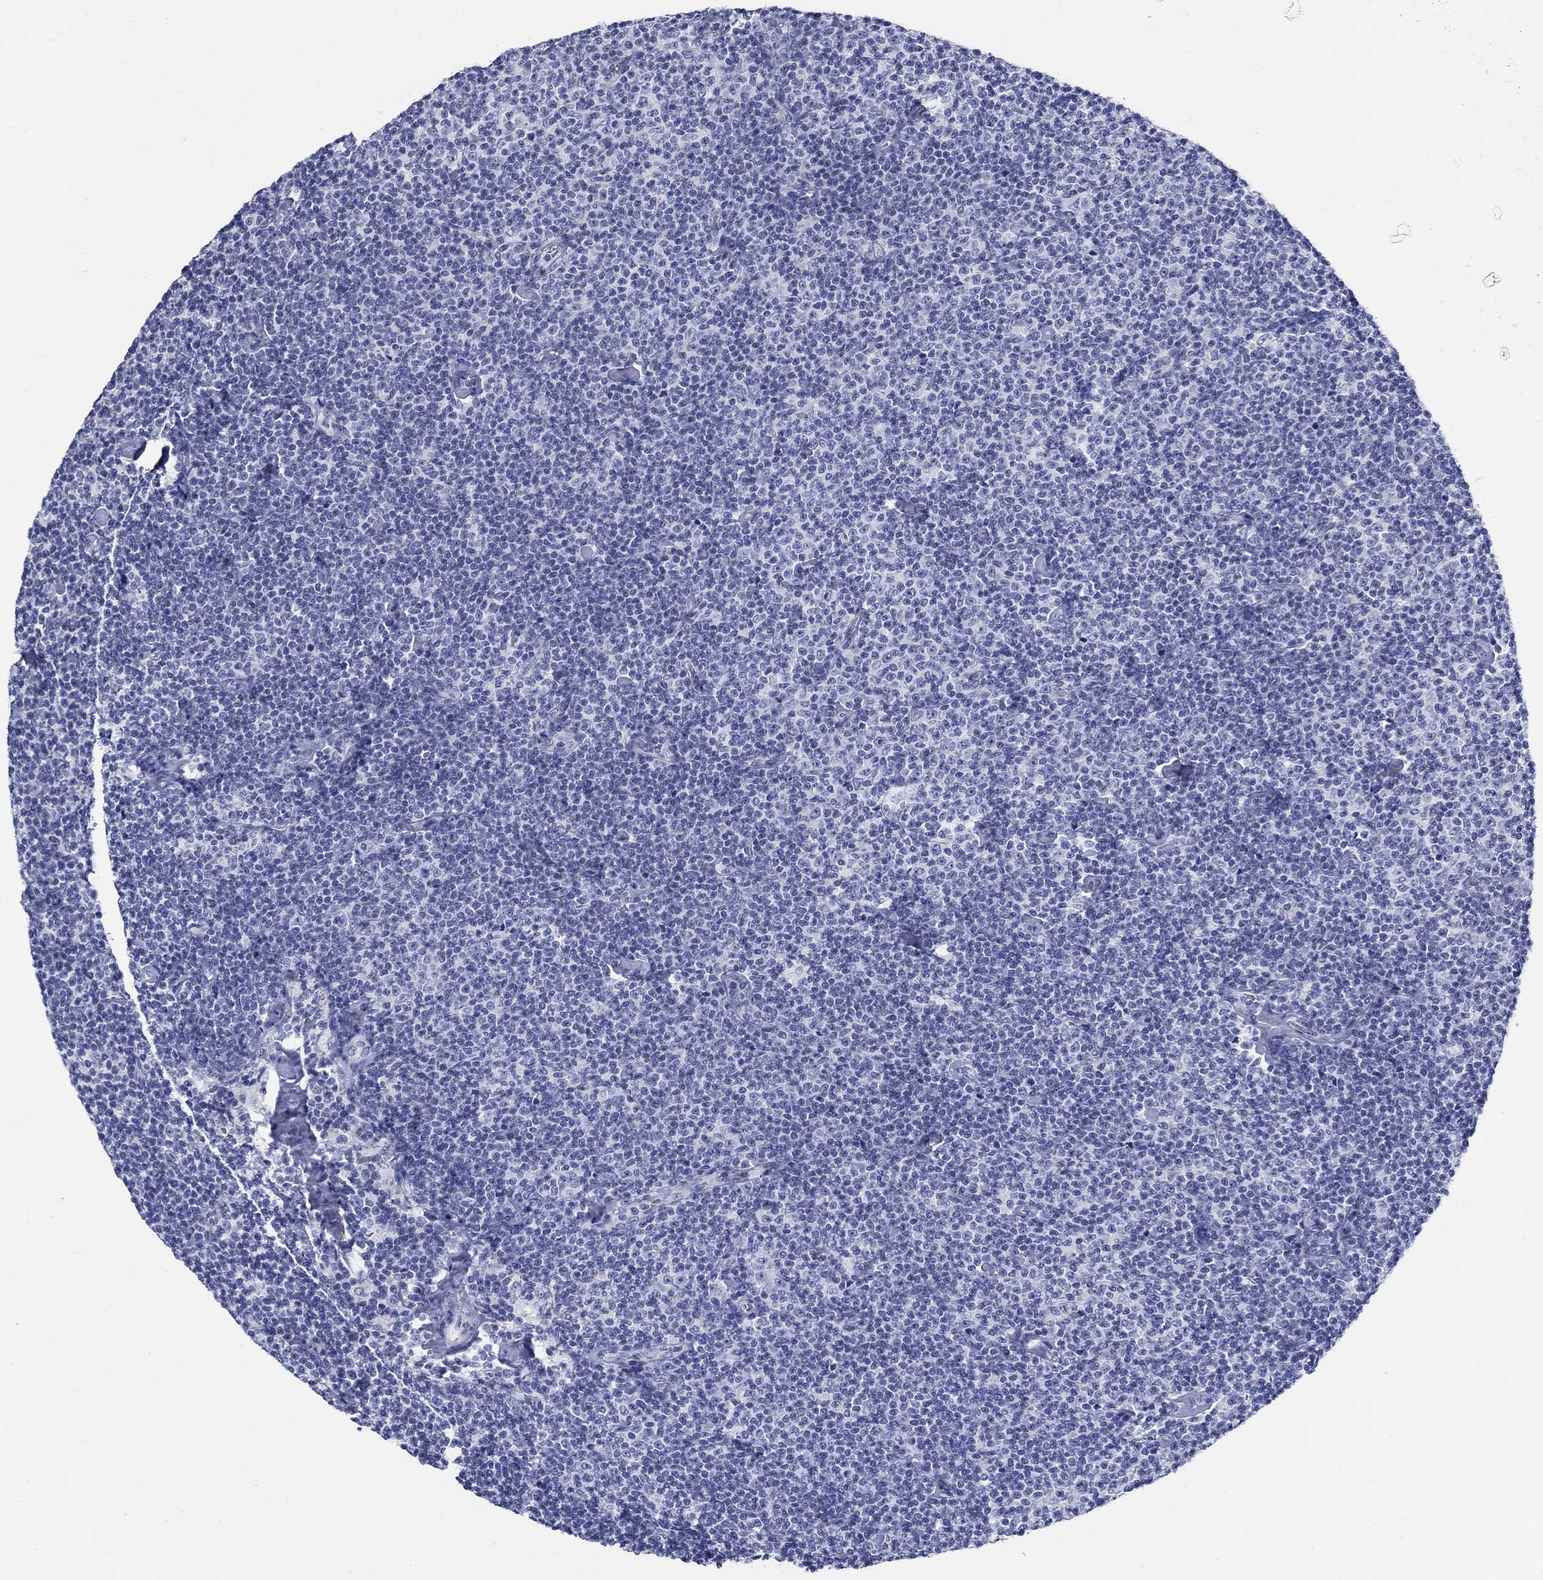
{"staining": {"intensity": "negative", "quantity": "none", "location": "none"}, "tissue": "lymphoma", "cell_type": "Tumor cells", "image_type": "cancer", "snomed": [{"axis": "morphology", "description": "Malignant lymphoma, non-Hodgkin's type, Low grade"}, {"axis": "topography", "description": "Lymph node"}], "caption": "The histopathology image demonstrates no staining of tumor cells in lymphoma. Nuclei are stained in blue.", "gene": "CRYGS", "patient": {"sex": "male", "age": 81}}